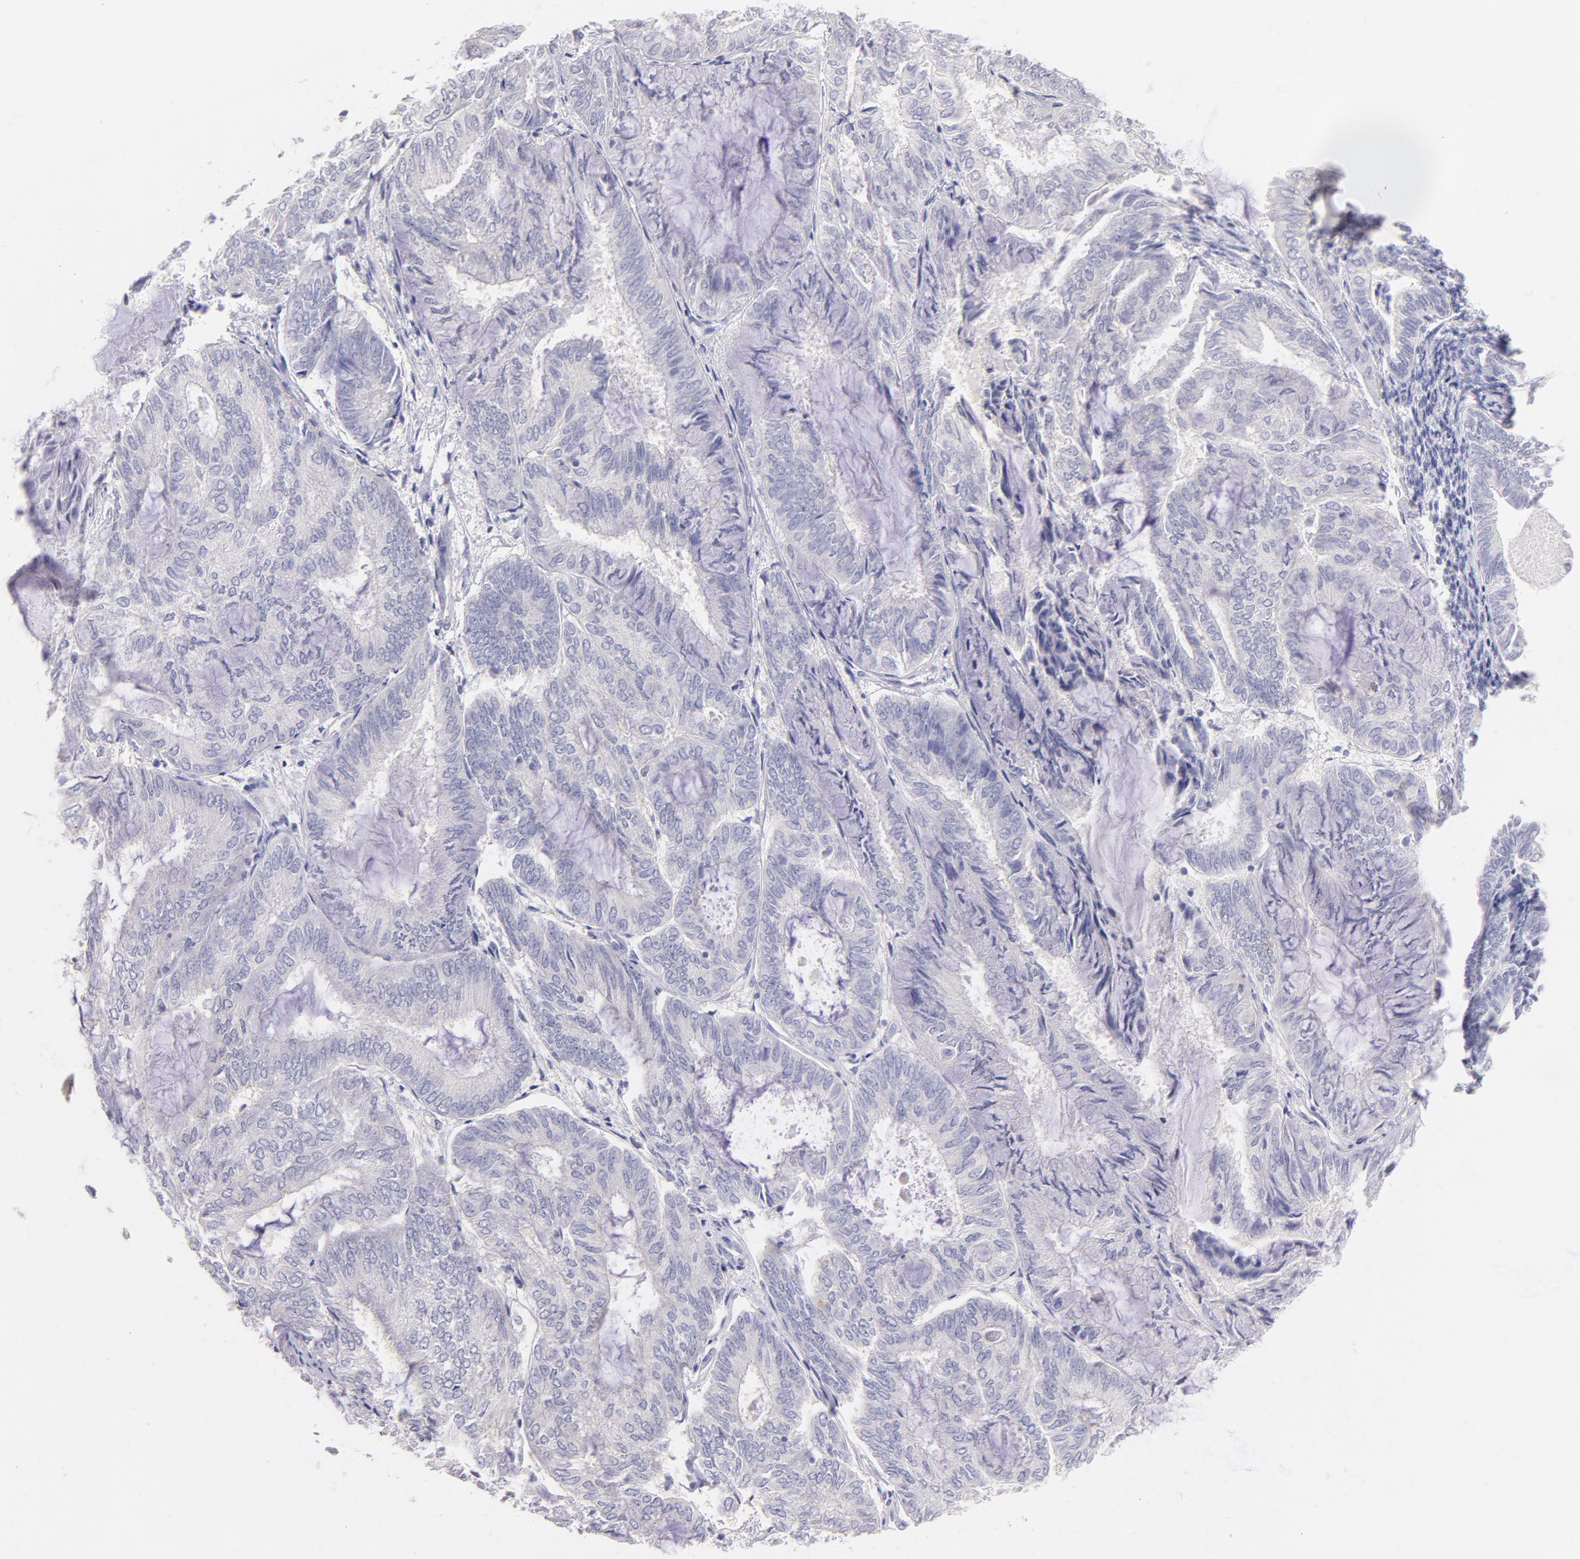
{"staining": {"intensity": "negative", "quantity": "none", "location": "none"}, "tissue": "endometrial cancer", "cell_type": "Tumor cells", "image_type": "cancer", "snomed": [{"axis": "morphology", "description": "Adenocarcinoma, NOS"}, {"axis": "topography", "description": "Endometrium"}], "caption": "Immunohistochemistry (IHC) of human adenocarcinoma (endometrial) reveals no staining in tumor cells.", "gene": "CD44", "patient": {"sex": "female", "age": 59}}